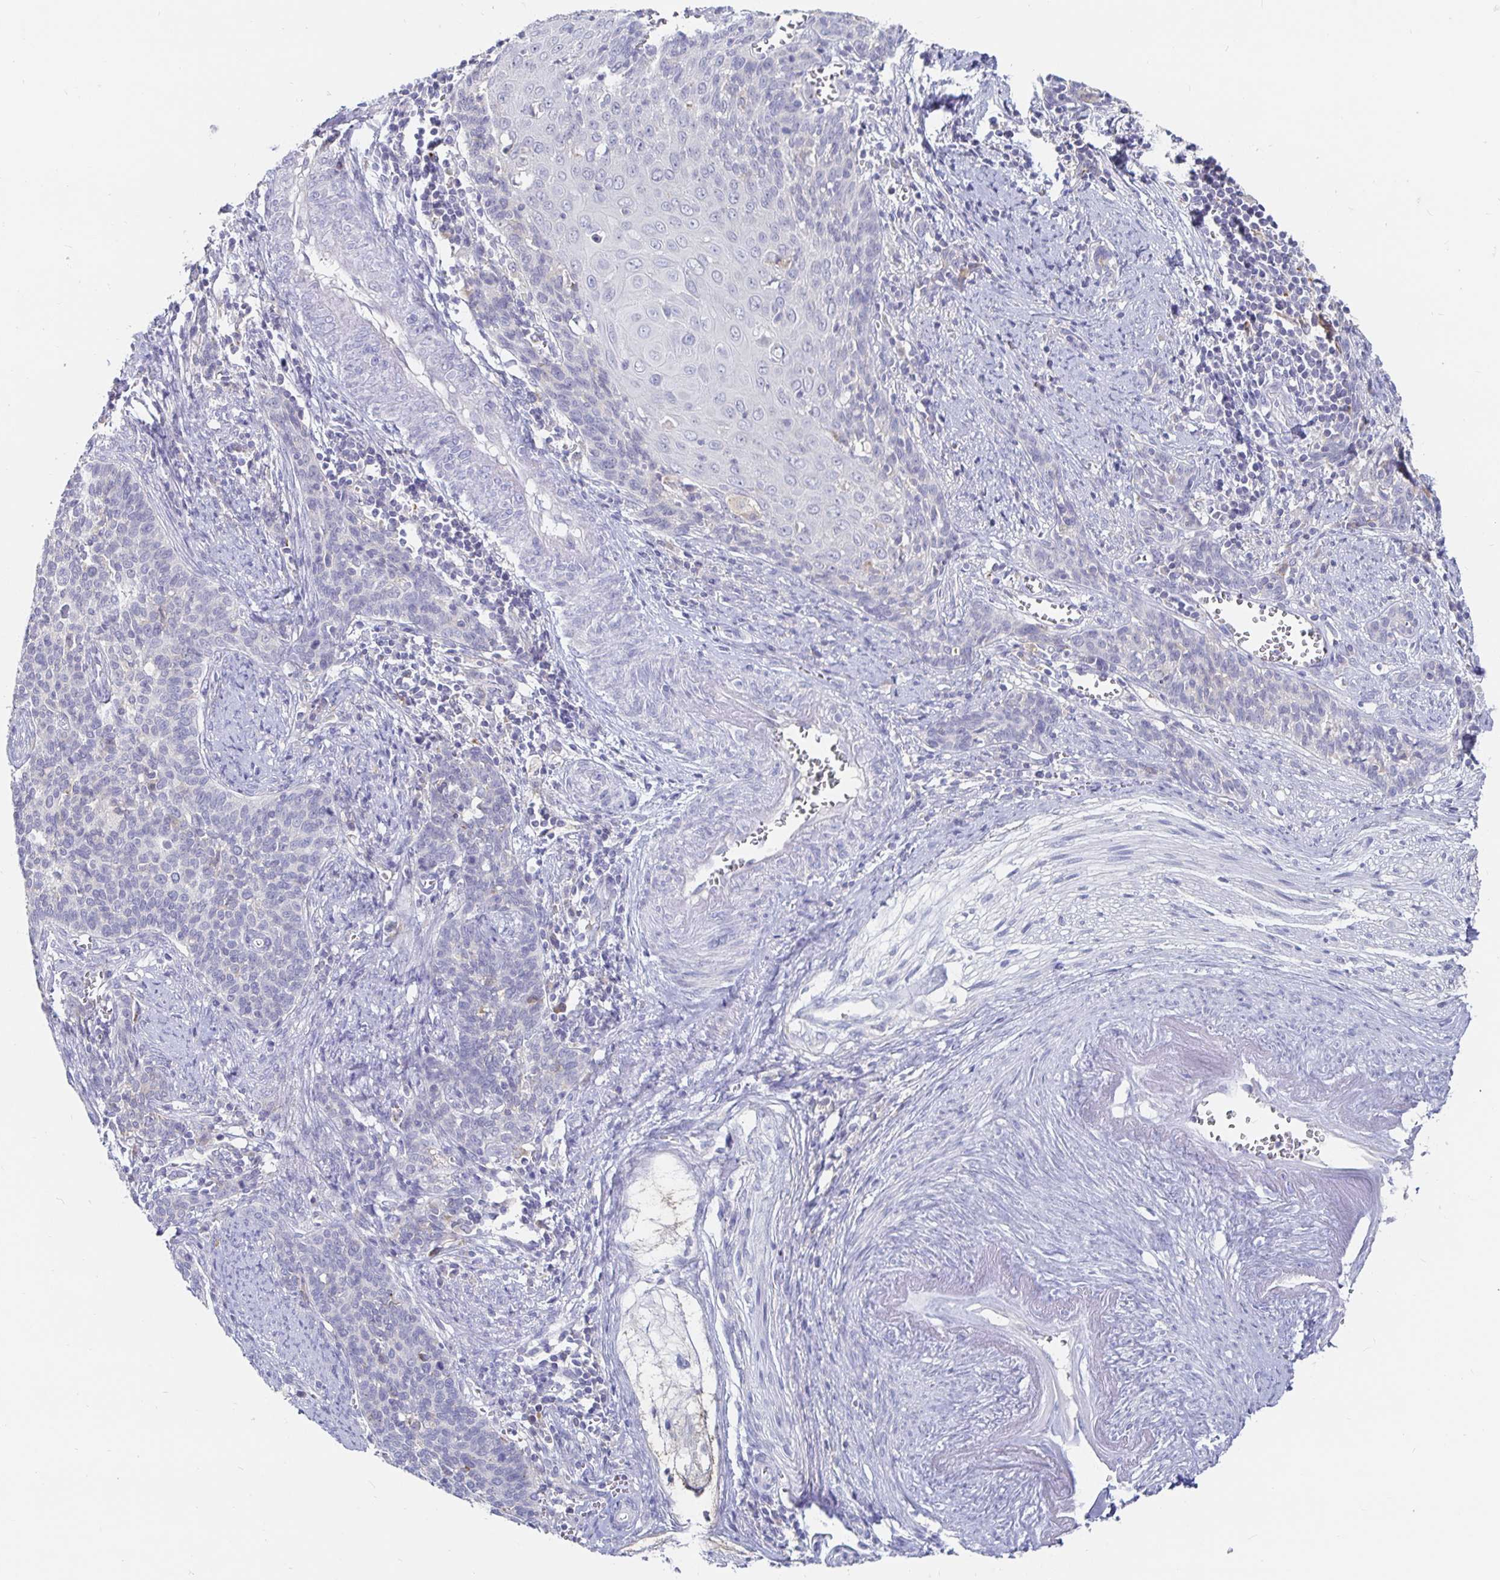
{"staining": {"intensity": "negative", "quantity": "none", "location": "none"}, "tissue": "cervical cancer", "cell_type": "Tumor cells", "image_type": "cancer", "snomed": [{"axis": "morphology", "description": "Squamous cell carcinoma, NOS"}, {"axis": "topography", "description": "Cervix"}], "caption": "A photomicrograph of human cervical cancer is negative for staining in tumor cells. (Brightfield microscopy of DAB (3,3'-diaminobenzidine) immunohistochemistry (IHC) at high magnification).", "gene": "SPPL3", "patient": {"sex": "female", "age": 39}}